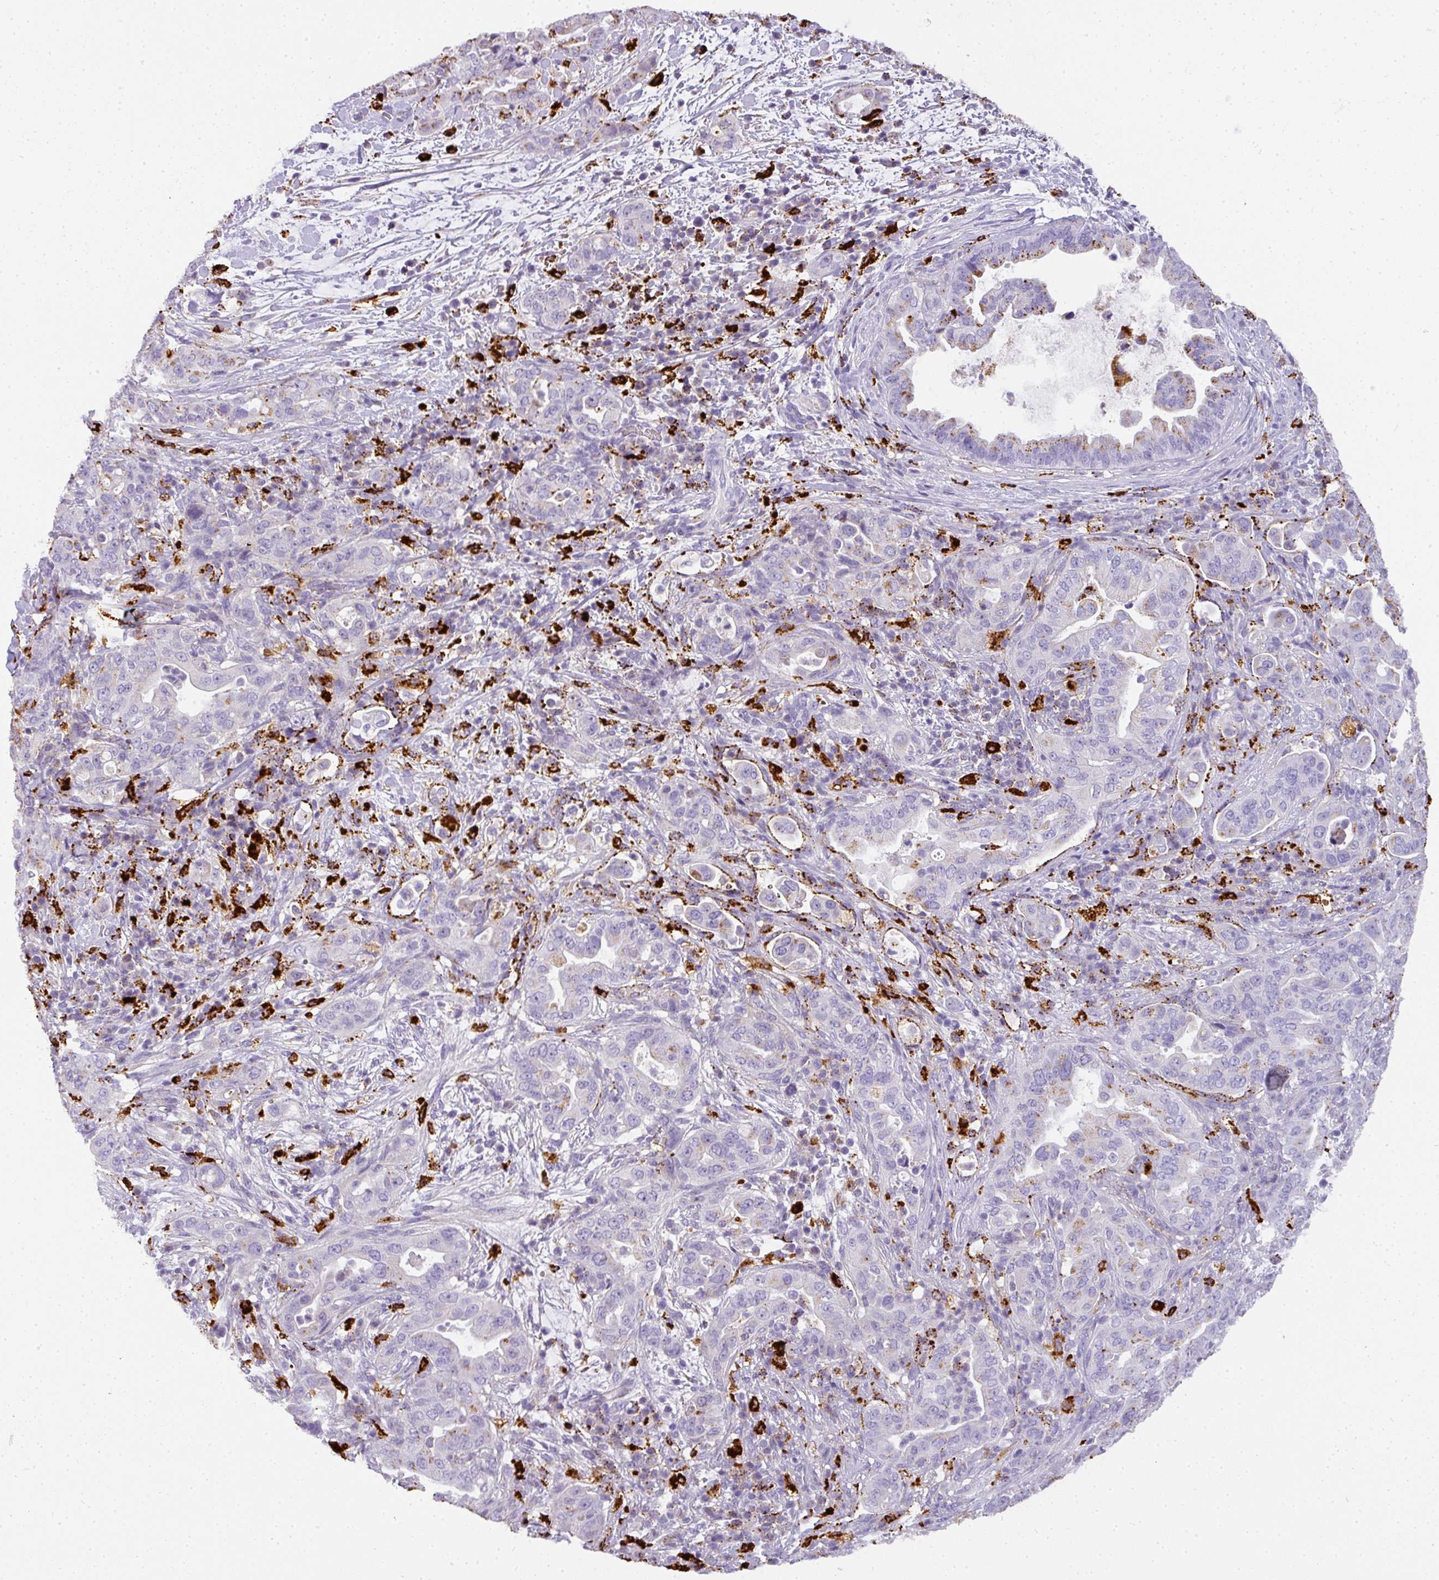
{"staining": {"intensity": "negative", "quantity": "none", "location": "none"}, "tissue": "pancreatic cancer", "cell_type": "Tumor cells", "image_type": "cancer", "snomed": [{"axis": "morphology", "description": "Normal tissue, NOS"}, {"axis": "morphology", "description": "Adenocarcinoma, NOS"}, {"axis": "topography", "description": "Lymph node"}, {"axis": "topography", "description": "Pancreas"}], "caption": "Protein analysis of pancreatic cancer (adenocarcinoma) displays no significant positivity in tumor cells.", "gene": "MMACHC", "patient": {"sex": "female", "age": 67}}